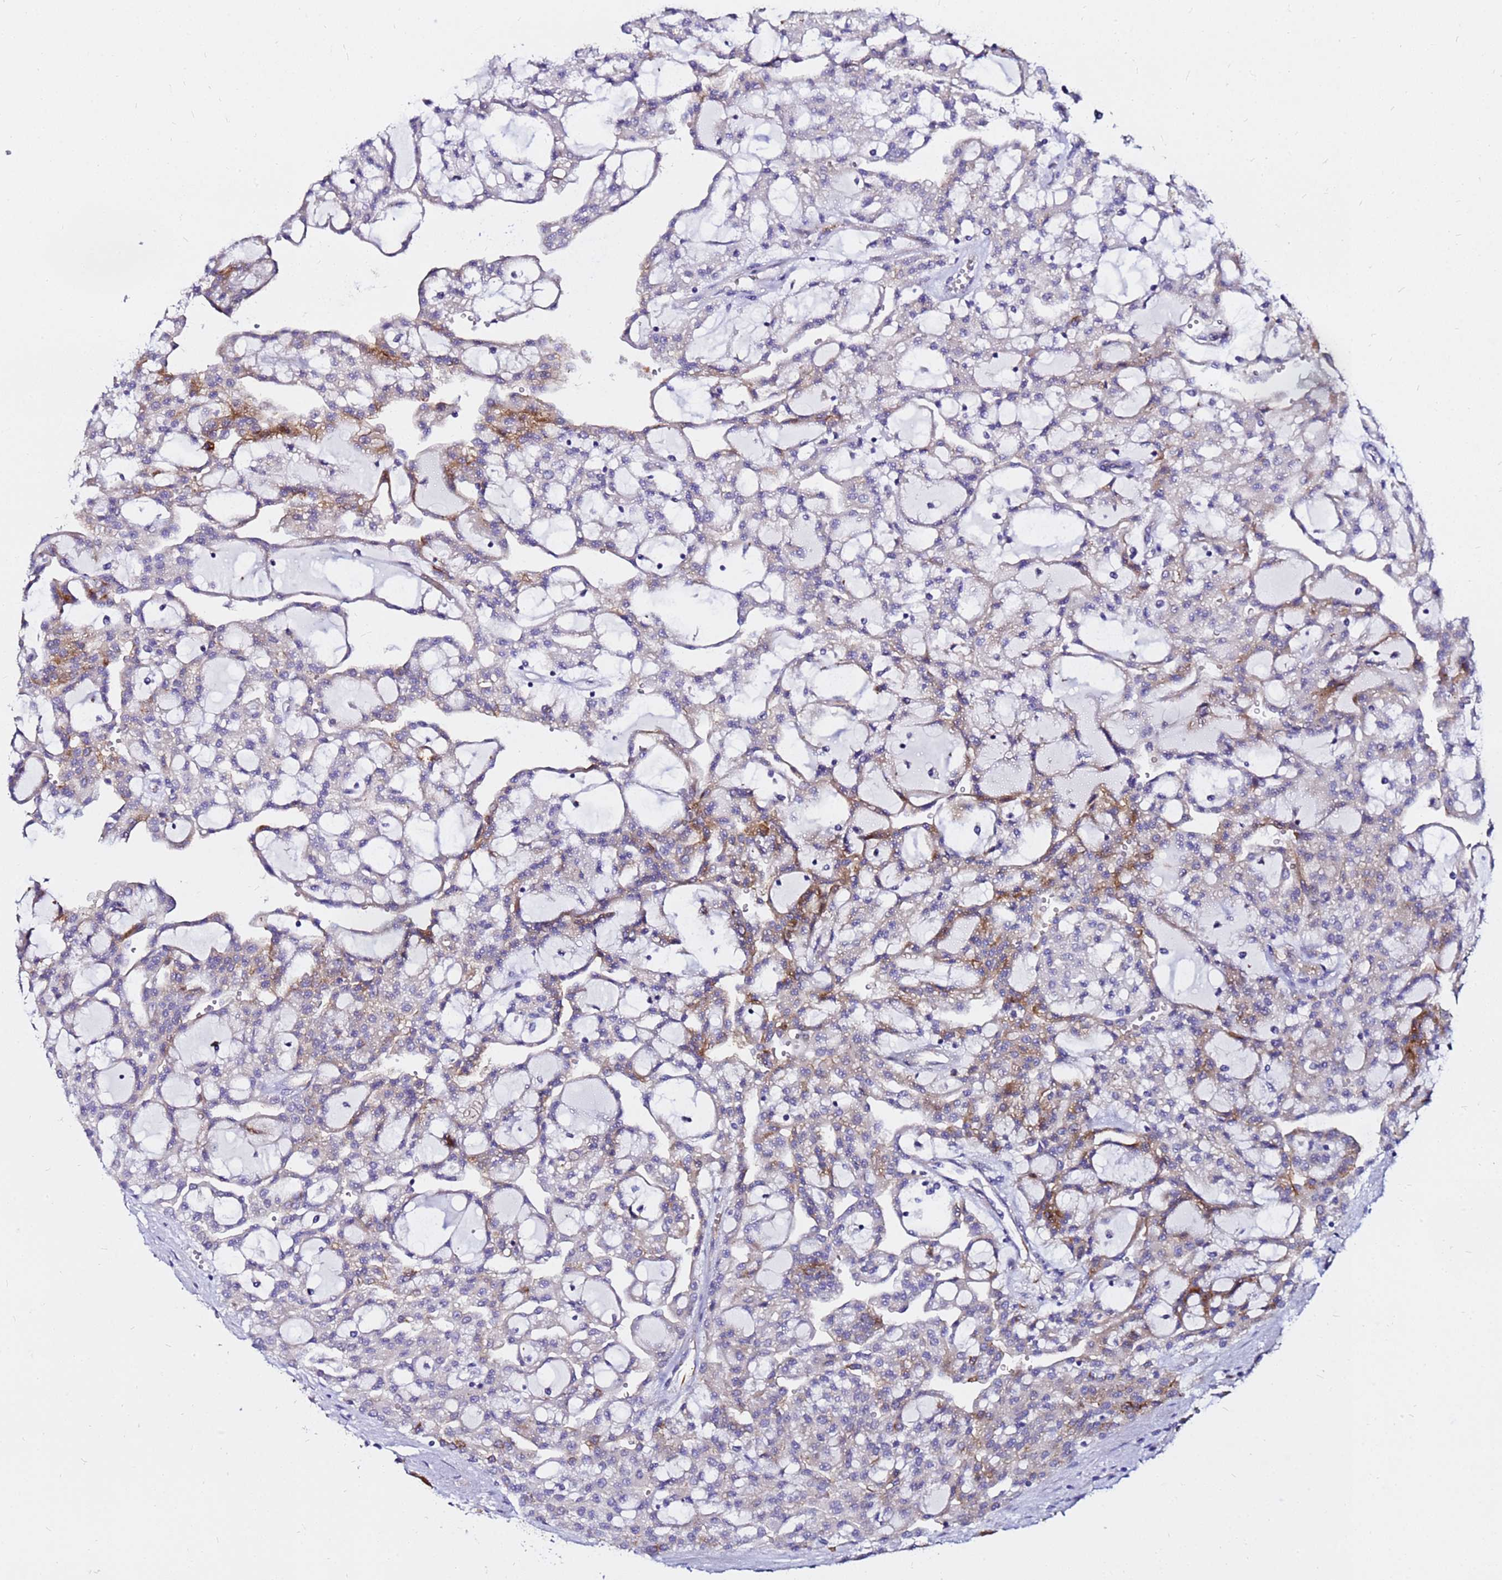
{"staining": {"intensity": "moderate", "quantity": "<25%", "location": "cytoplasmic/membranous"}, "tissue": "renal cancer", "cell_type": "Tumor cells", "image_type": "cancer", "snomed": [{"axis": "morphology", "description": "Adenocarcinoma, NOS"}, {"axis": "topography", "description": "Kidney"}], "caption": "Moderate cytoplasmic/membranous staining for a protein is seen in about <25% of tumor cells of renal adenocarcinoma using IHC.", "gene": "TUBA8", "patient": {"sex": "male", "age": 63}}